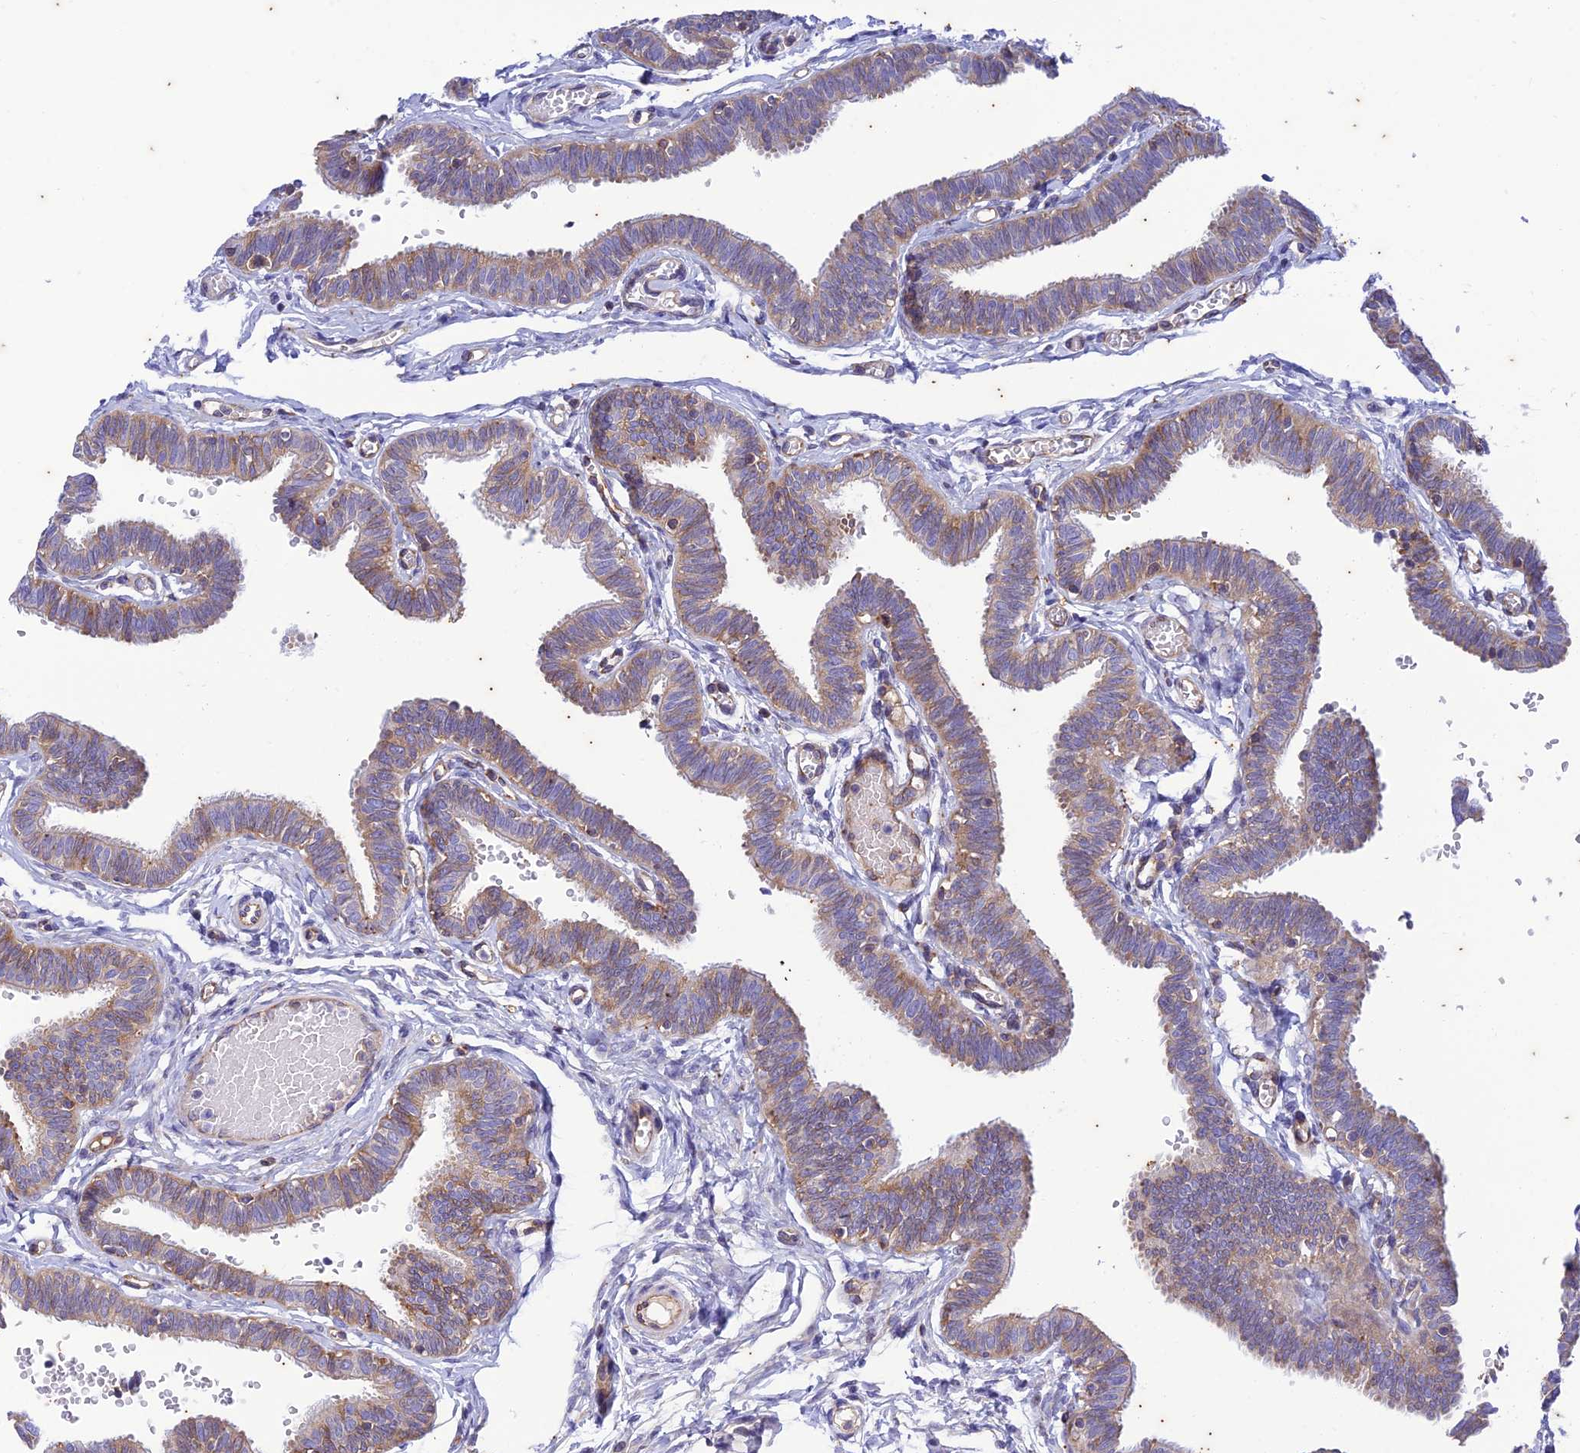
{"staining": {"intensity": "moderate", "quantity": "25%-75%", "location": "cytoplasmic/membranous"}, "tissue": "fallopian tube", "cell_type": "Glandular cells", "image_type": "normal", "snomed": [{"axis": "morphology", "description": "Normal tissue, NOS"}, {"axis": "topography", "description": "Fallopian tube"}, {"axis": "topography", "description": "Ovary"}], "caption": "Protein expression analysis of unremarkable fallopian tube shows moderate cytoplasmic/membranous expression in approximately 25%-75% of glandular cells.", "gene": "PIMREG", "patient": {"sex": "female", "age": 23}}